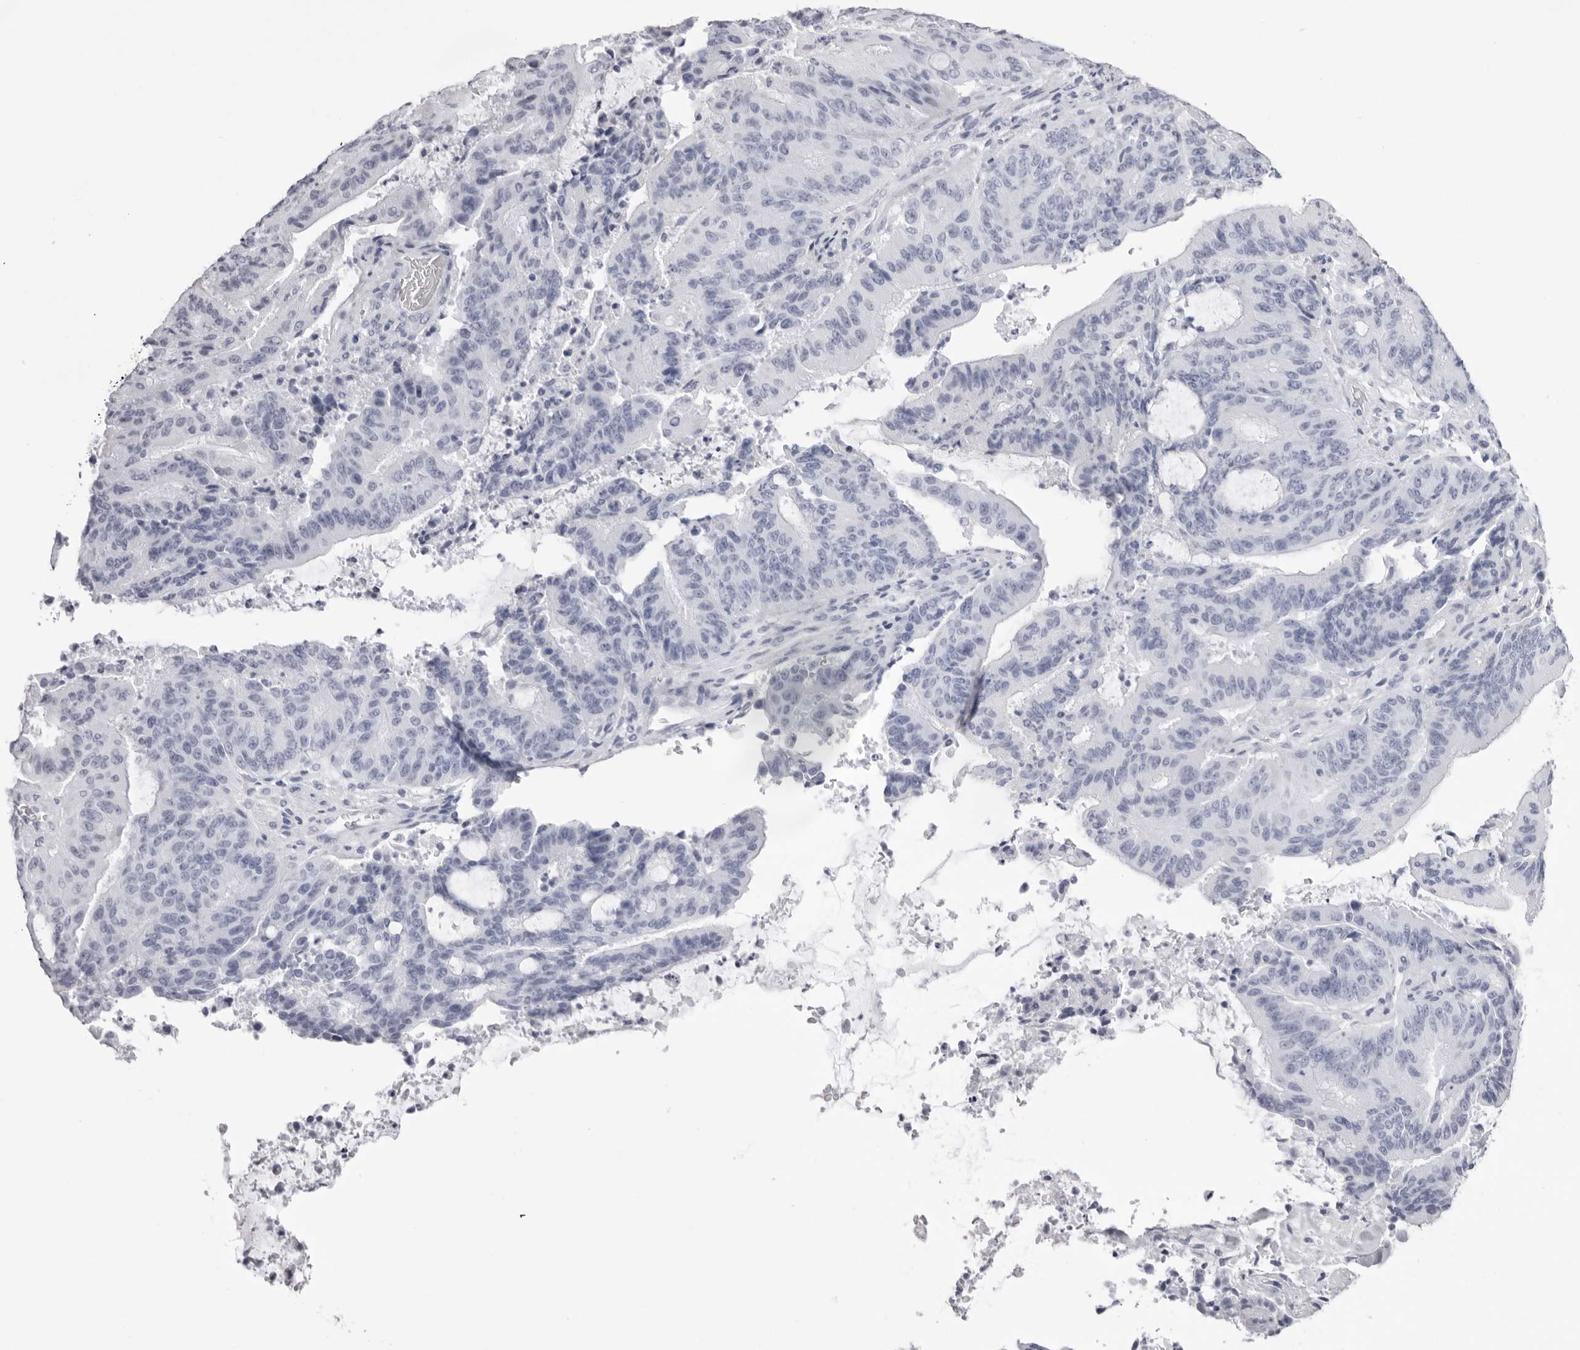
{"staining": {"intensity": "negative", "quantity": "none", "location": "none"}, "tissue": "liver cancer", "cell_type": "Tumor cells", "image_type": "cancer", "snomed": [{"axis": "morphology", "description": "Normal tissue, NOS"}, {"axis": "morphology", "description": "Cholangiocarcinoma"}, {"axis": "topography", "description": "Liver"}, {"axis": "topography", "description": "Peripheral nerve tissue"}], "caption": "High power microscopy micrograph of an immunohistochemistry (IHC) image of cholangiocarcinoma (liver), revealing no significant staining in tumor cells.", "gene": "TMOD4", "patient": {"sex": "female", "age": 73}}